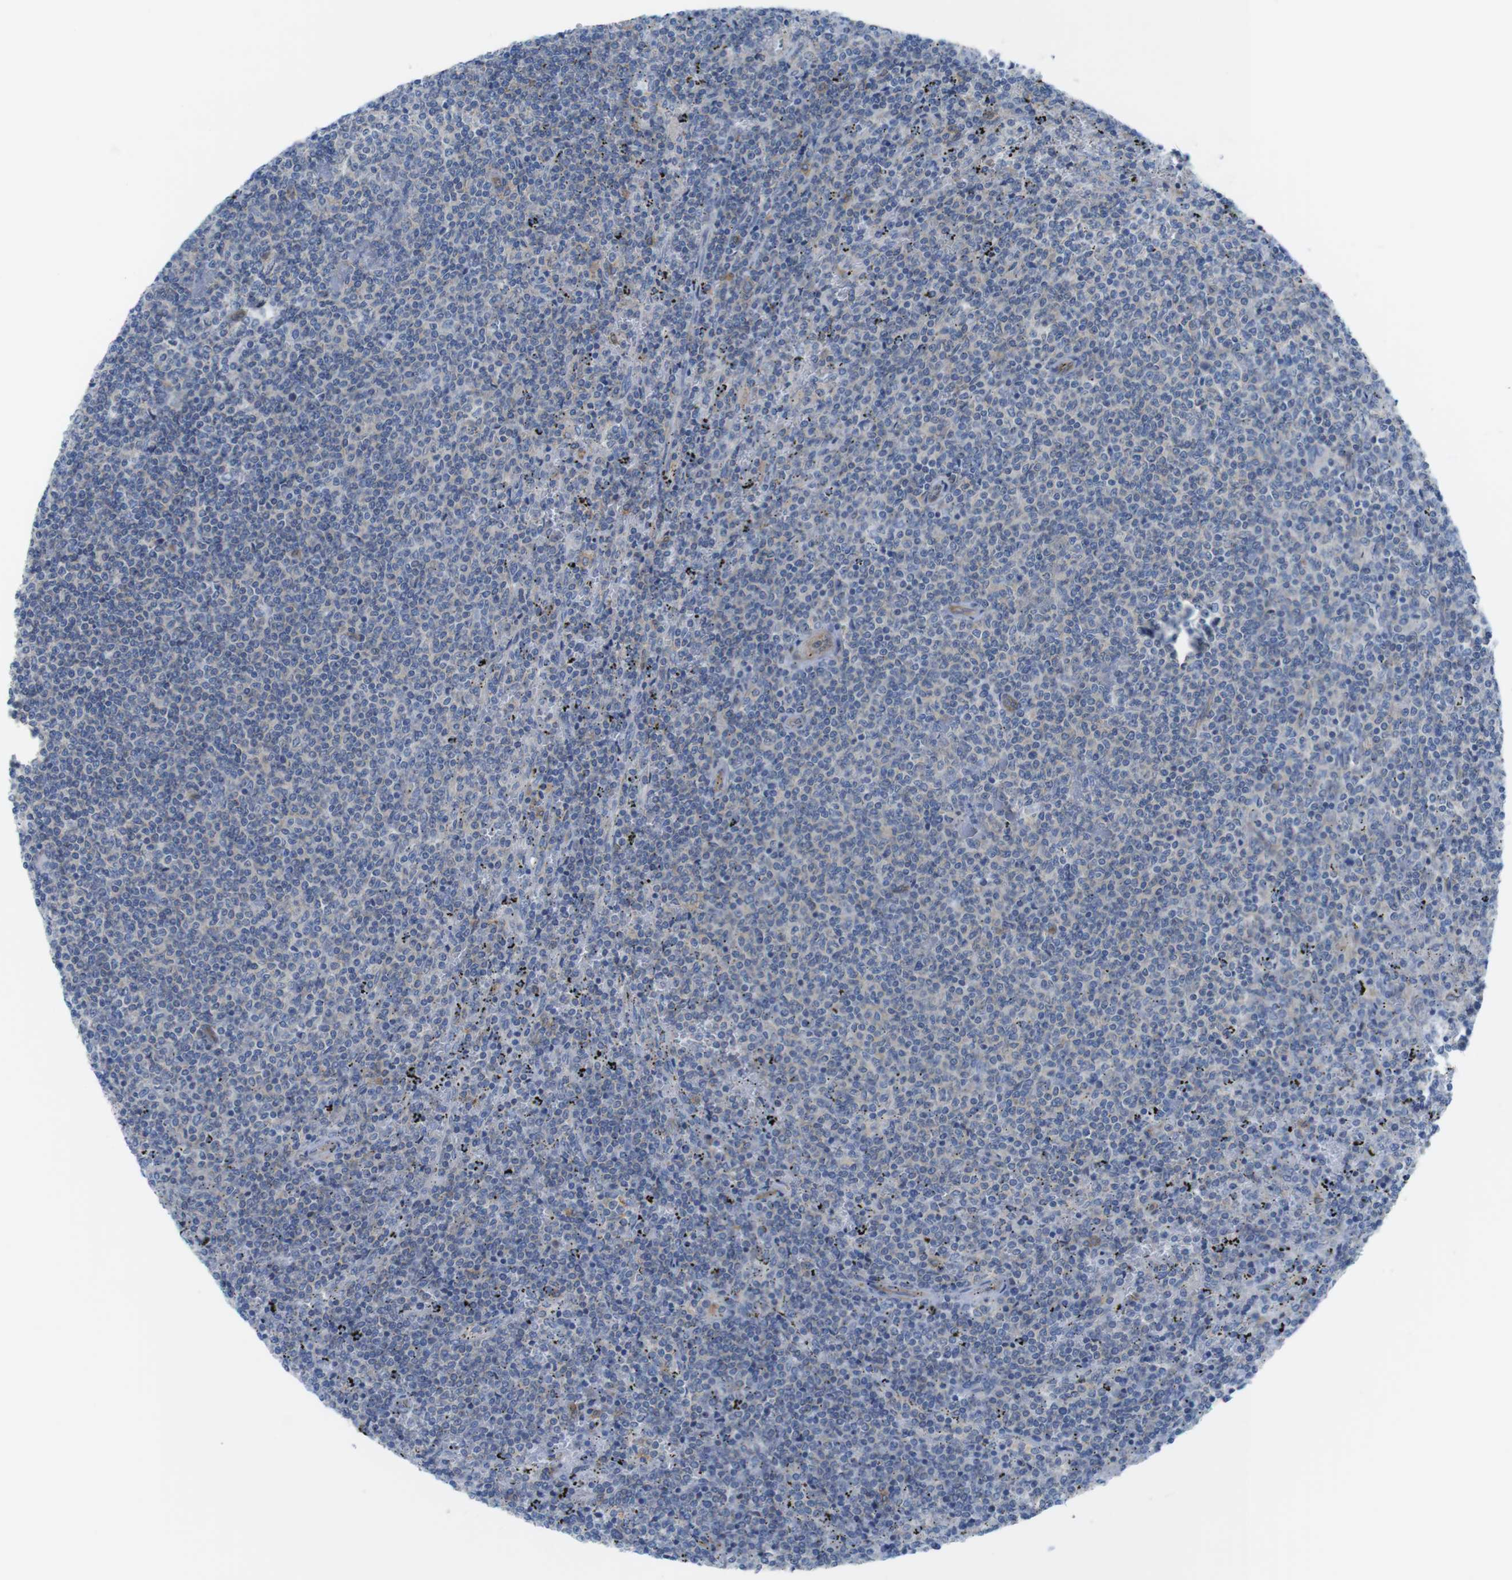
{"staining": {"intensity": "negative", "quantity": "none", "location": "none"}, "tissue": "lymphoma", "cell_type": "Tumor cells", "image_type": "cancer", "snomed": [{"axis": "morphology", "description": "Malignant lymphoma, non-Hodgkin's type, Low grade"}, {"axis": "topography", "description": "Spleen"}], "caption": "High magnification brightfield microscopy of low-grade malignant lymphoma, non-Hodgkin's type stained with DAB (brown) and counterstained with hematoxylin (blue): tumor cells show no significant expression.", "gene": "DIAPH2", "patient": {"sex": "female", "age": 50}}